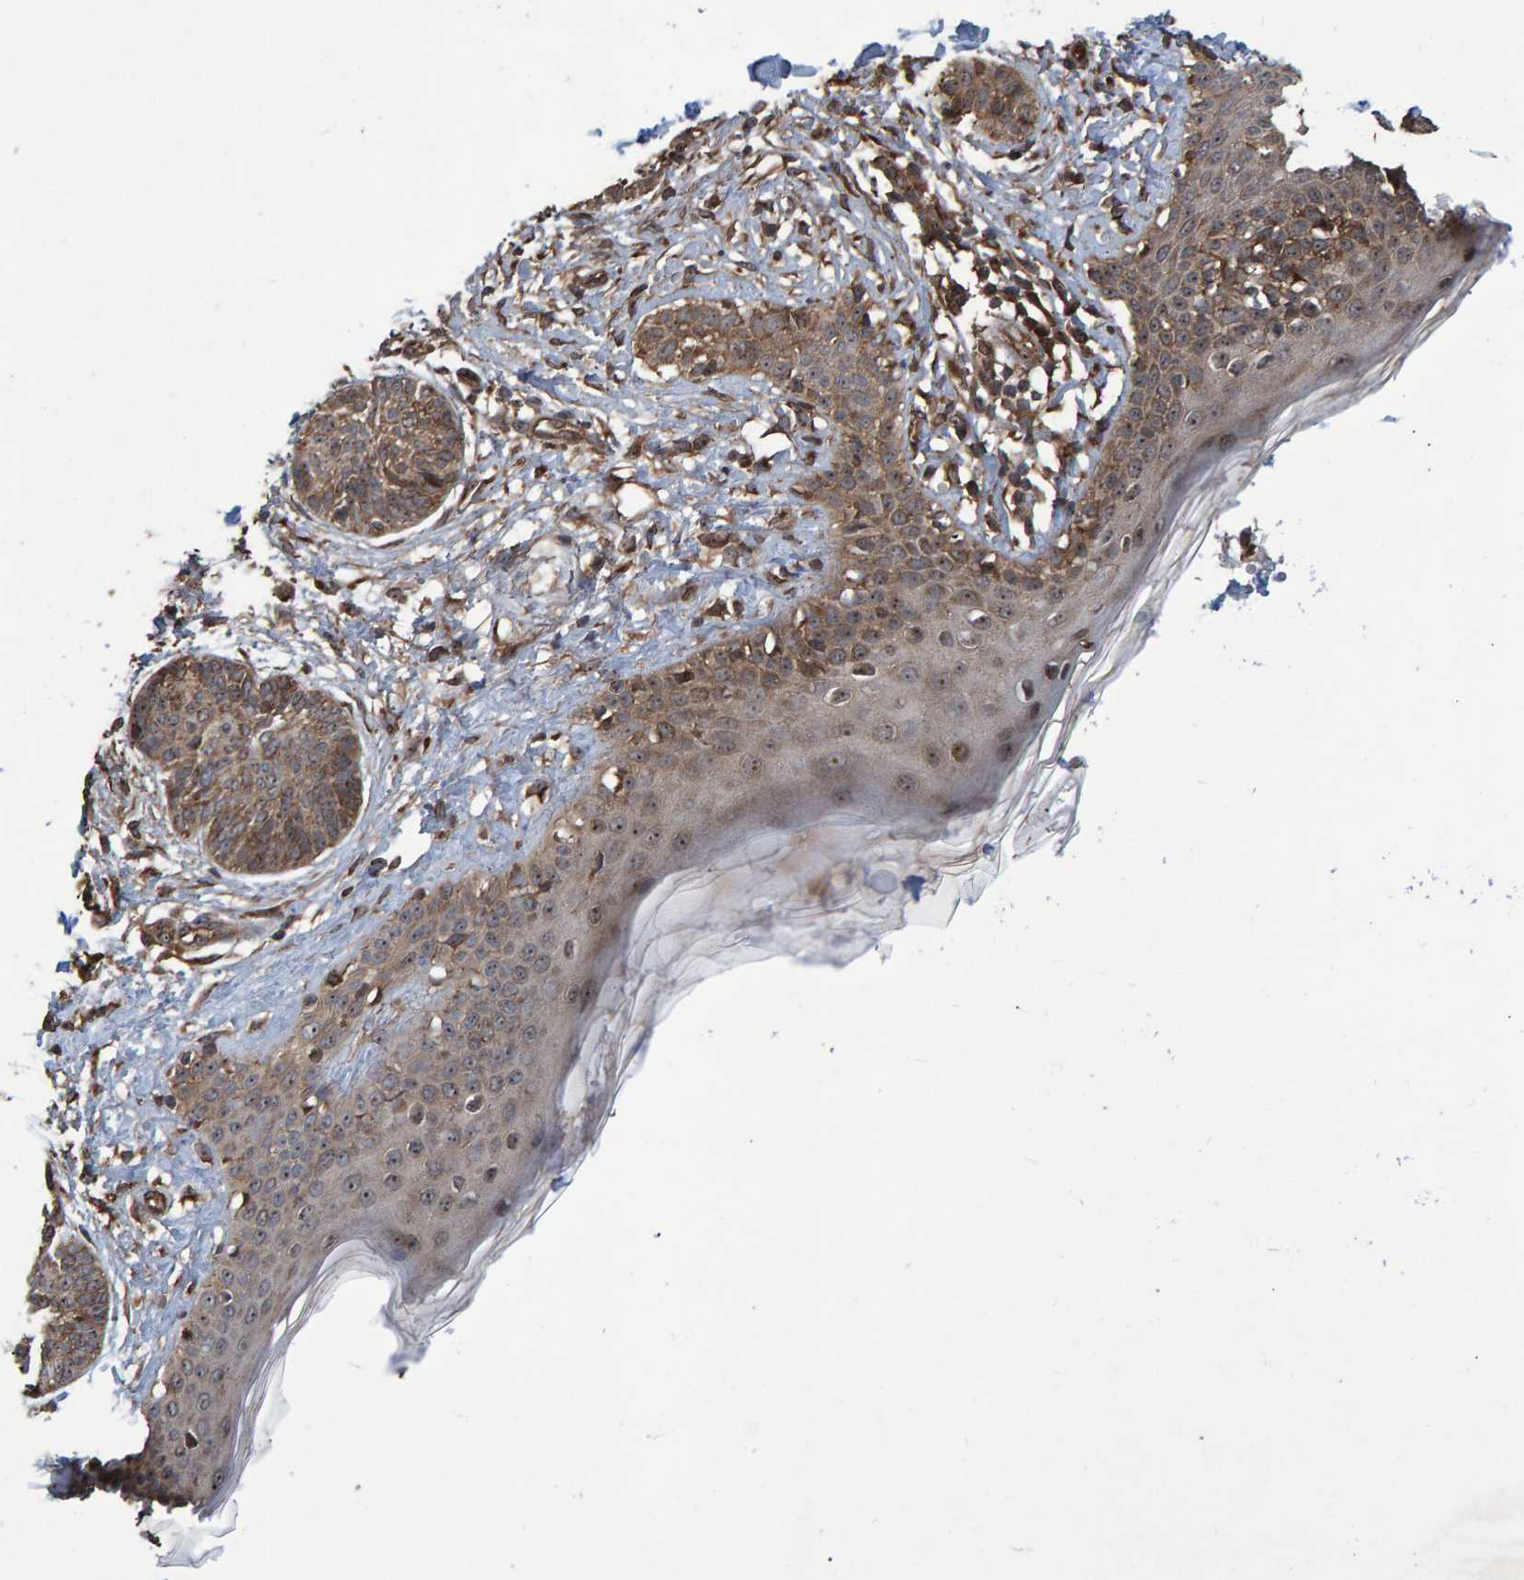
{"staining": {"intensity": "moderate", "quantity": ">75%", "location": "cytoplasmic/membranous,nuclear"}, "tissue": "skin cancer", "cell_type": "Tumor cells", "image_type": "cancer", "snomed": [{"axis": "morphology", "description": "Normal tissue, NOS"}, {"axis": "morphology", "description": "Basal cell carcinoma"}, {"axis": "topography", "description": "Skin"}], "caption": "DAB immunohistochemical staining of basal cell carcinoma (skin) displays moderate cytoplasmic/membranous and nuclear protein positivity in approximately >75% of tumor cells.", "gene": "TRIM68", "patient": {"sex": "male", "age": 63}}